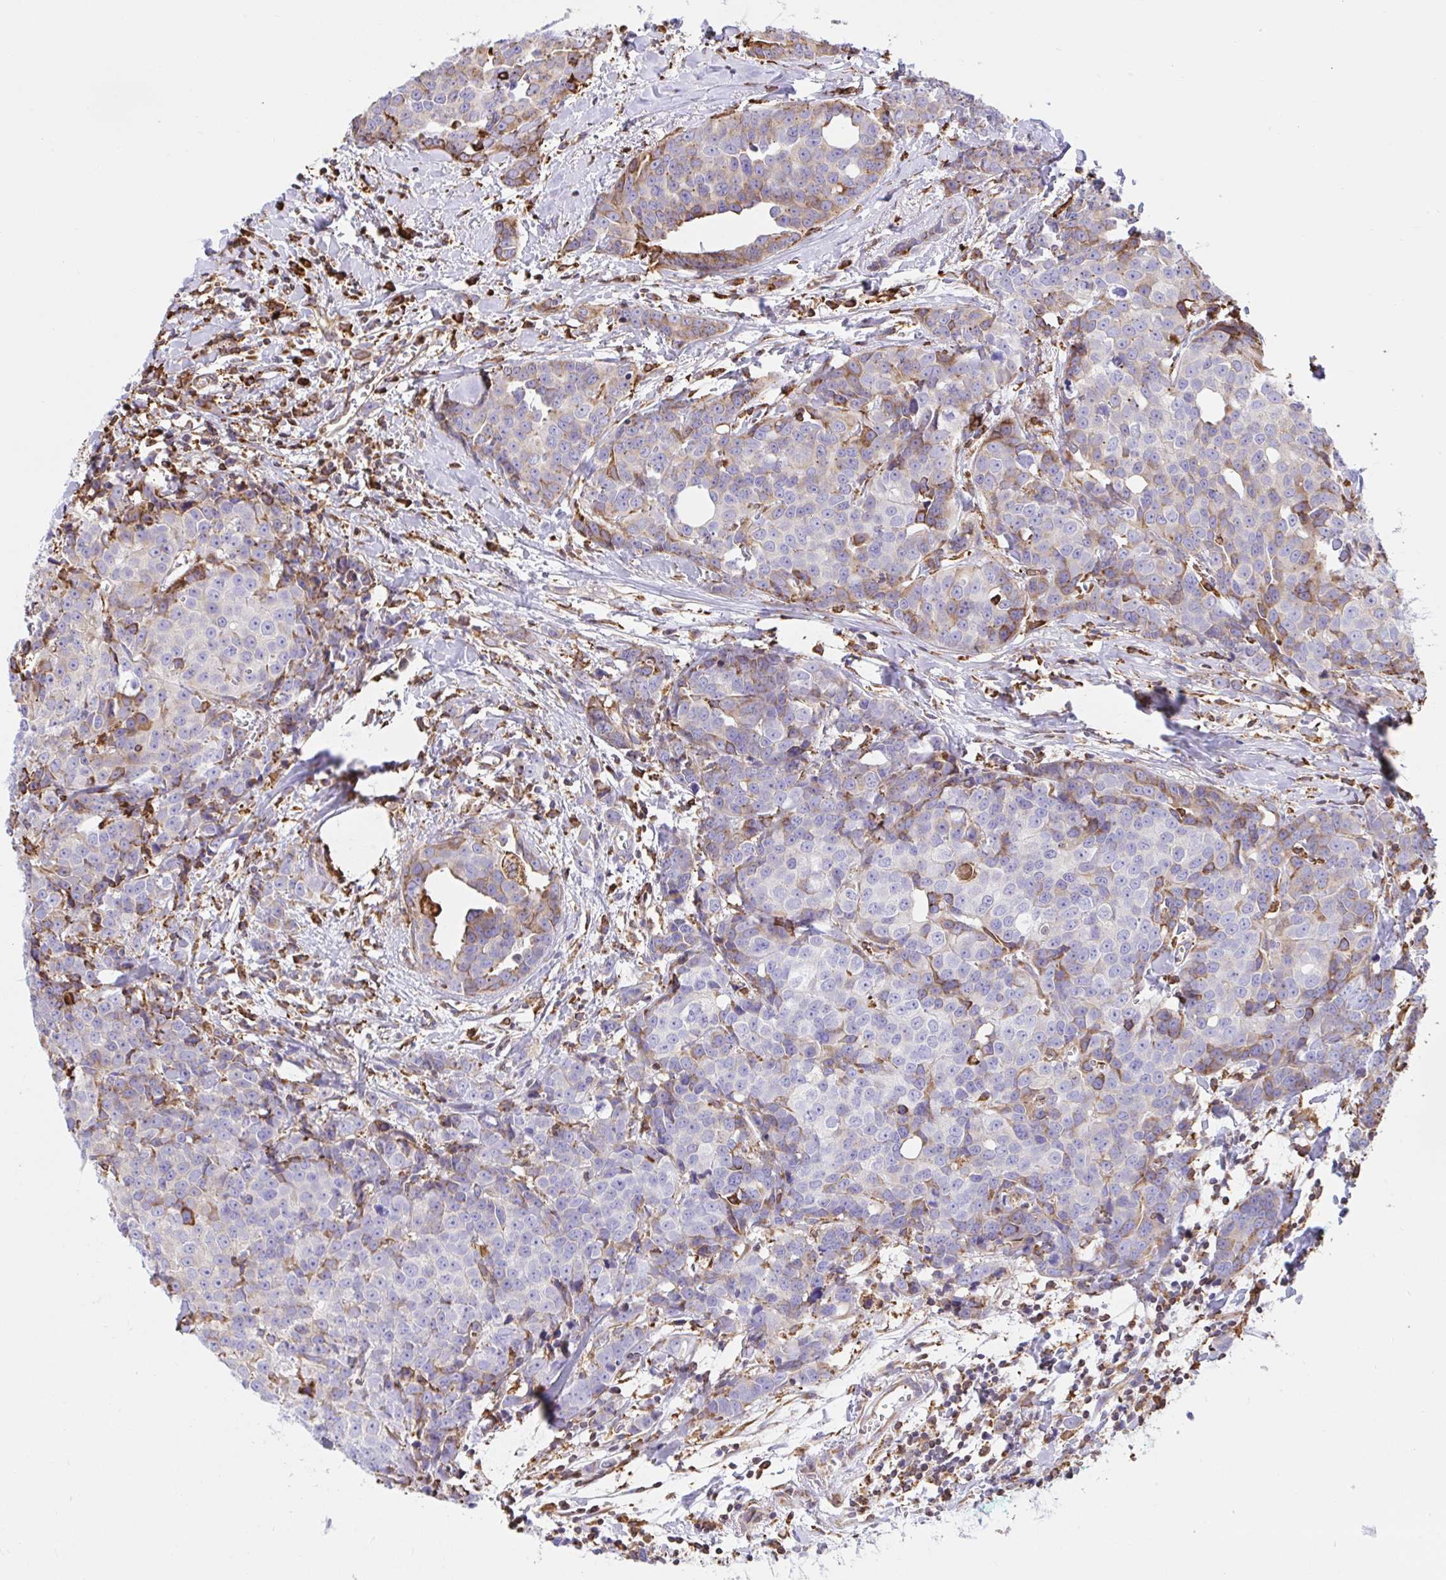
{"staining": {"intensity": "weak", "quantity": "<25%", "location": "cytoplasmic/membranous"}, "tissue": "breast cancer", "cell_type": "Tumor cells", "image_type": "cancer", "snomed": [{"axis": "morphology", "description": "Duct carcinoma"}, {"axis": "topography", "description": "Breast"}], "caption": "There is no significant expression in tumor cells of breast cancer.", "gene": "CLGN", "patient": {"sex": "female", "age": 80}}